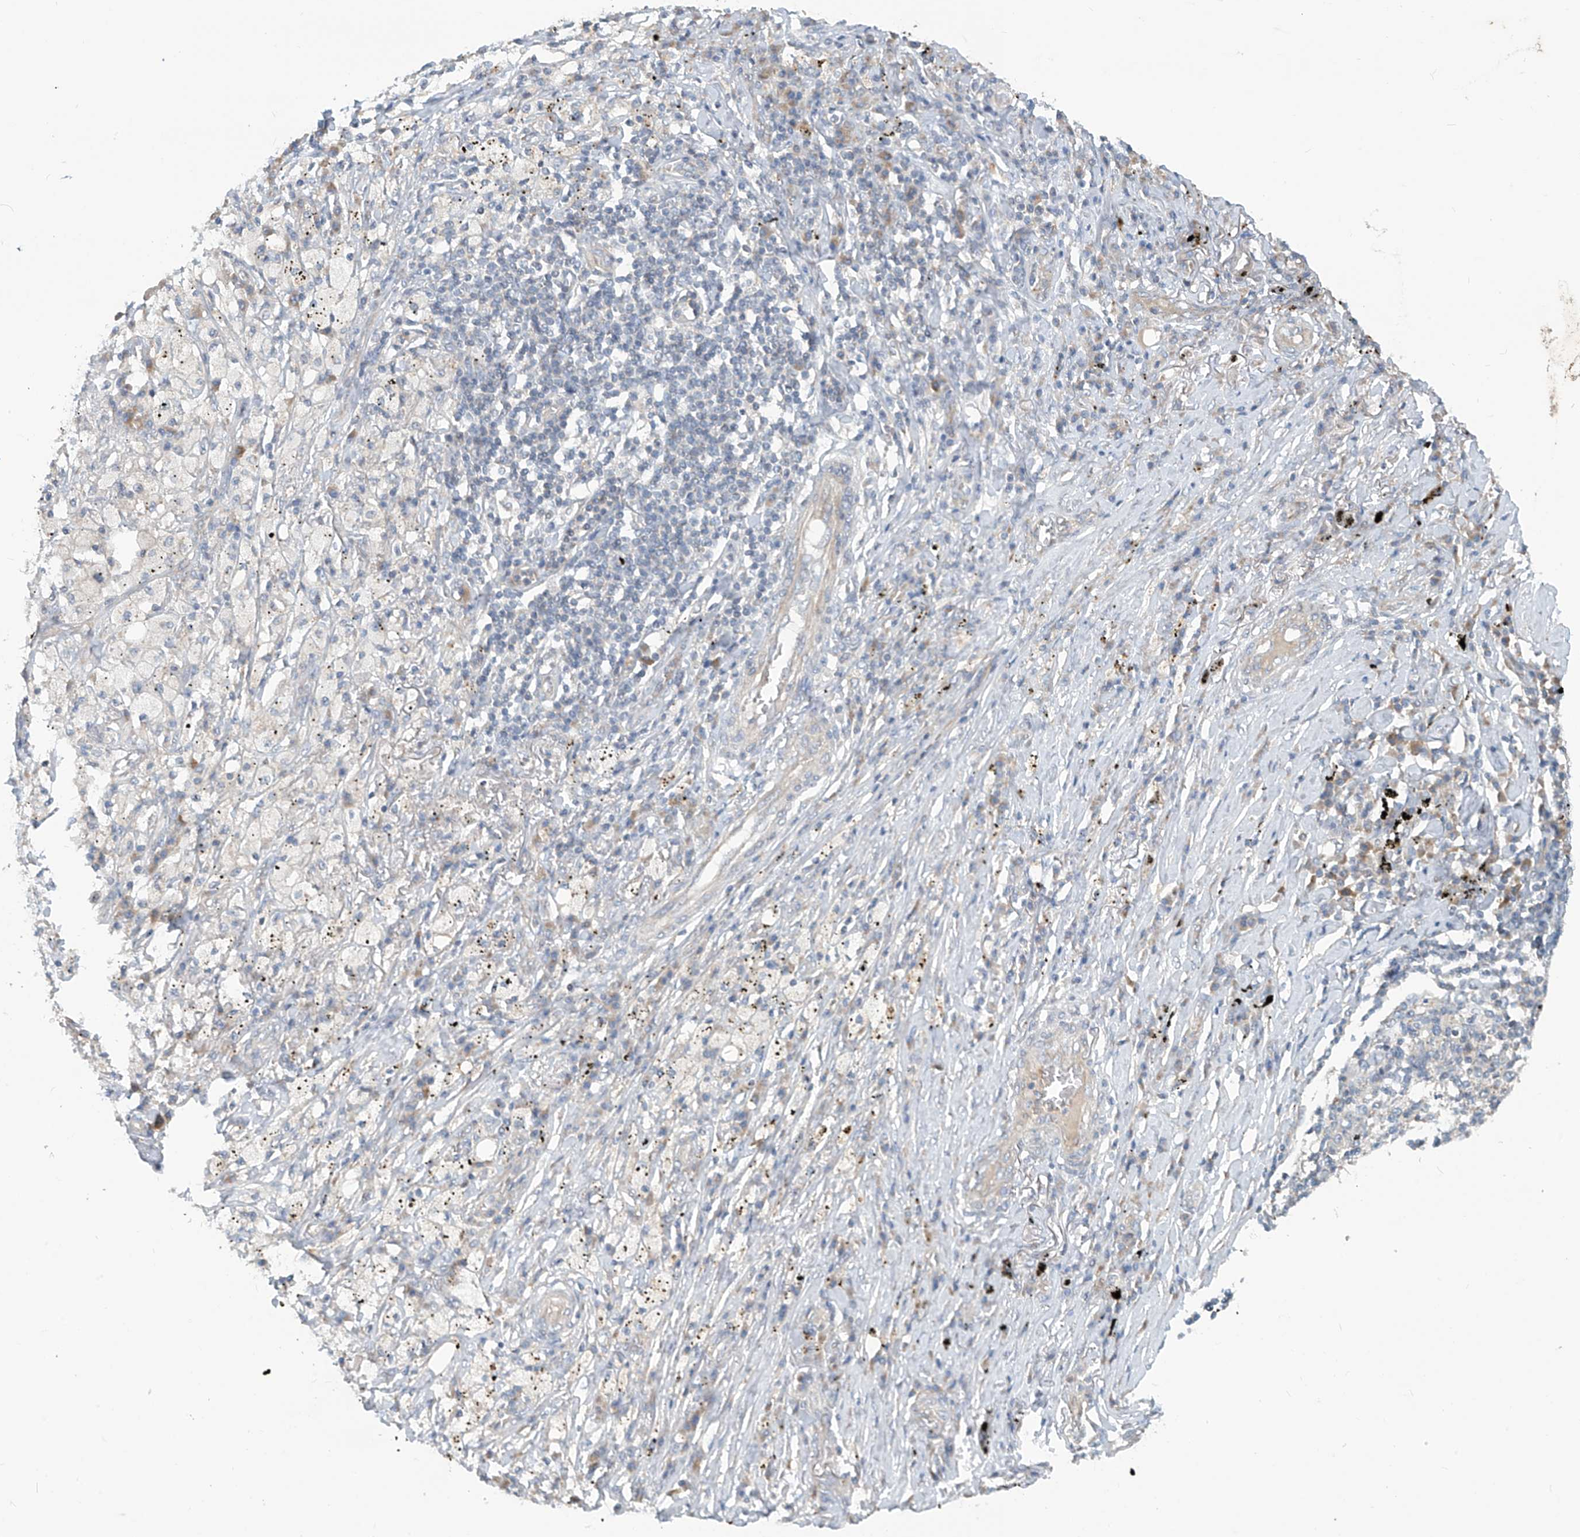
{"staining": {"intensity": "negative", "quantity": "none", "location": "none"}, "tissue": "lung cancer", "cell_type": "Tumor cells", "image_type": "cancer", "snomed": [{"axis": "morphology", "description": "Squamous cell carcinoma, NOS"}, {"axis": "topography", "description": "Lung"}], "caption": "This is an immunohistochemistry (IHC) micrograph of human lung squamous cell carcinoma. There is no positivity in tumor cells.", "gene": "SCGB1D2", "patient": {"sex": "female", "age": 63}}